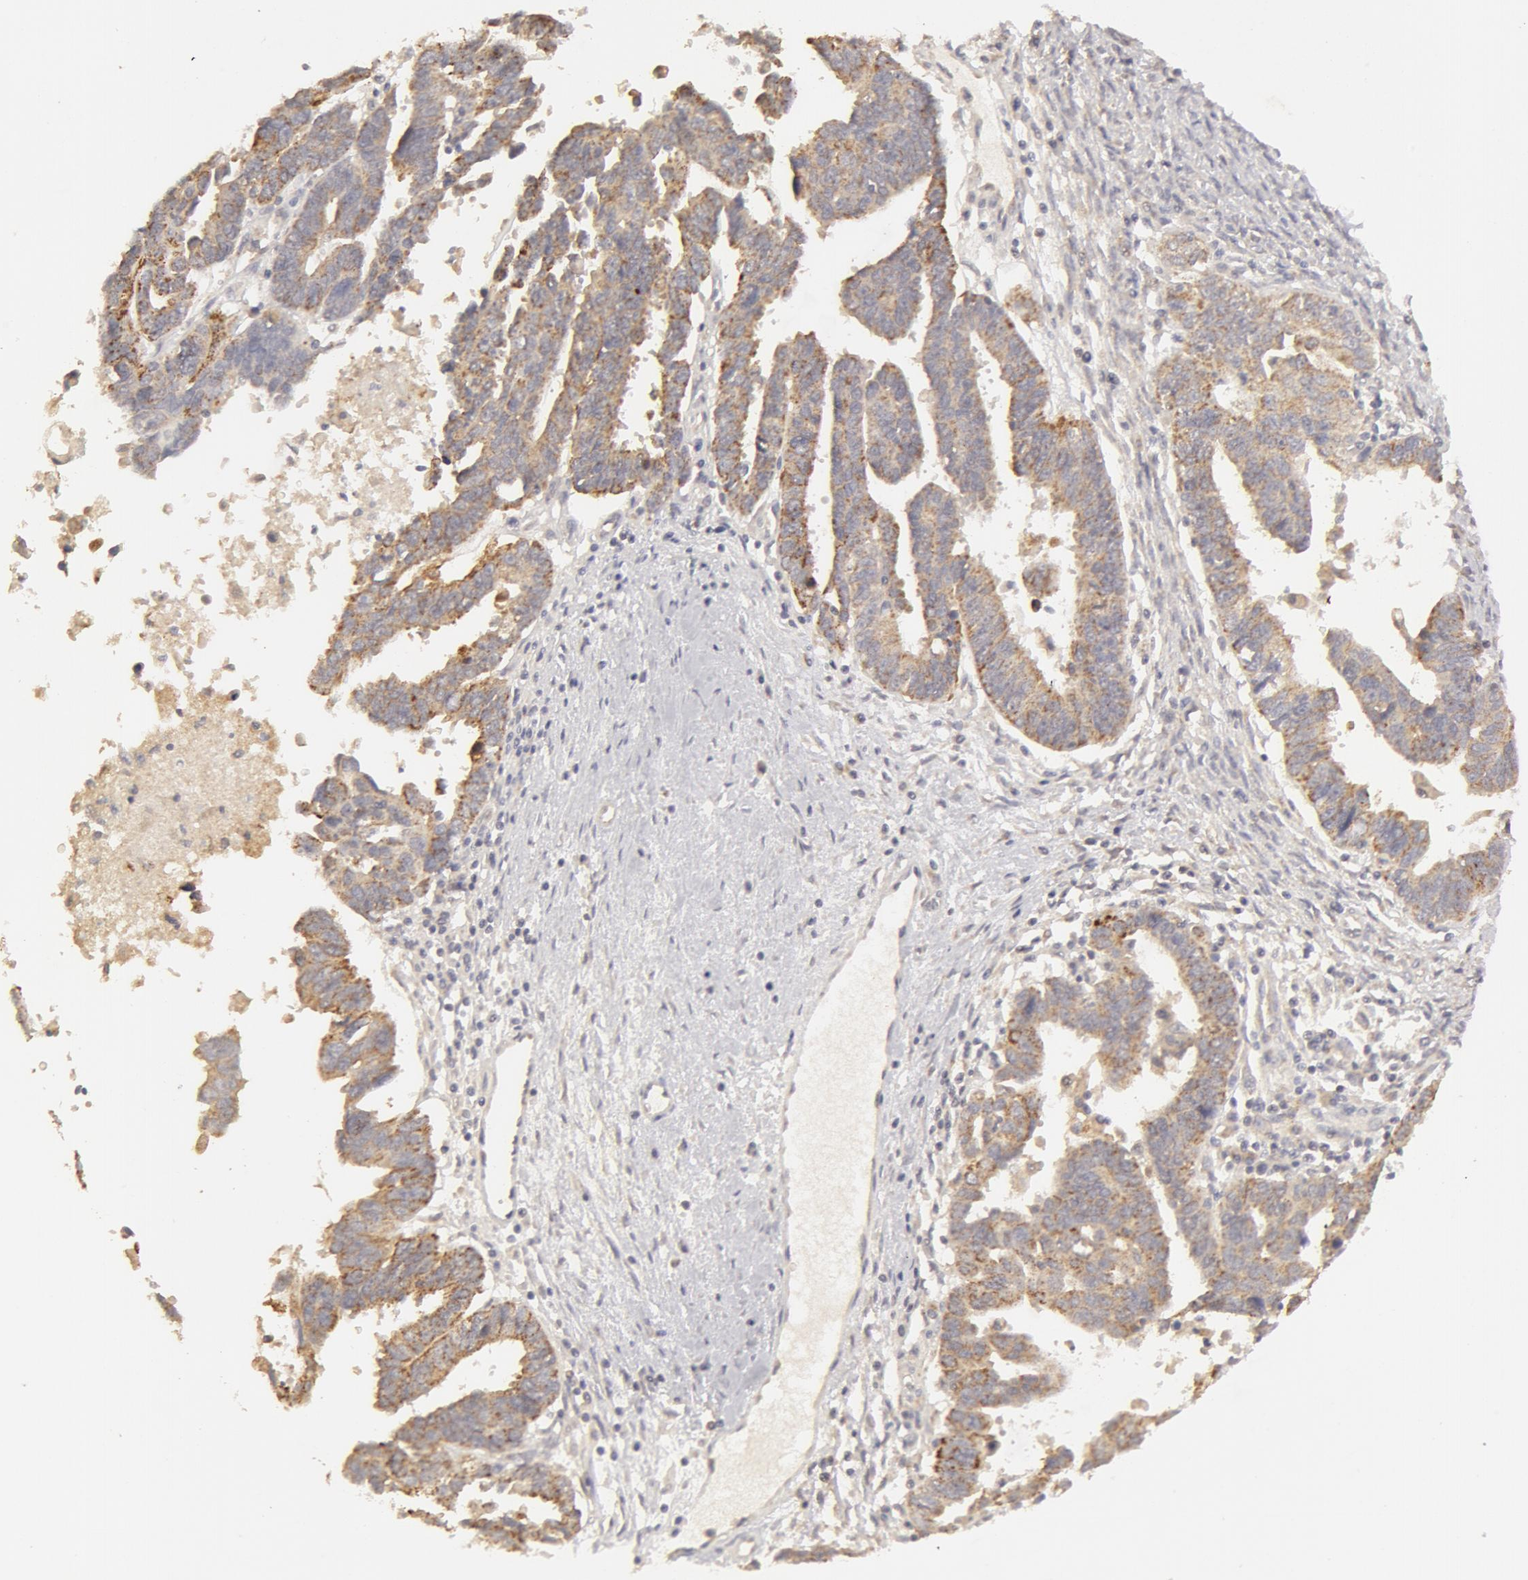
{"staining": {"intensity": "negative", "quantity": "none", "location": "none"}, "tissue": "ovarian cancer", "cell_type": "Tumor cells", "image_type": "cancer", "snomed": [{"axis": "morphology", "description": "Carcinoma, endometroid"}, {"axis": "morphology", "description": "Cystadenocarcinoma, serous, NOS"}, {"axis": "topography", "description": "Ovary"}], "caption": "Micrograph shows no significant protein expression in tumor cells of ovarian endometroid carcinoma.", "gene": "ADPRH", "patient": {"sex": "female", "age": 45}}